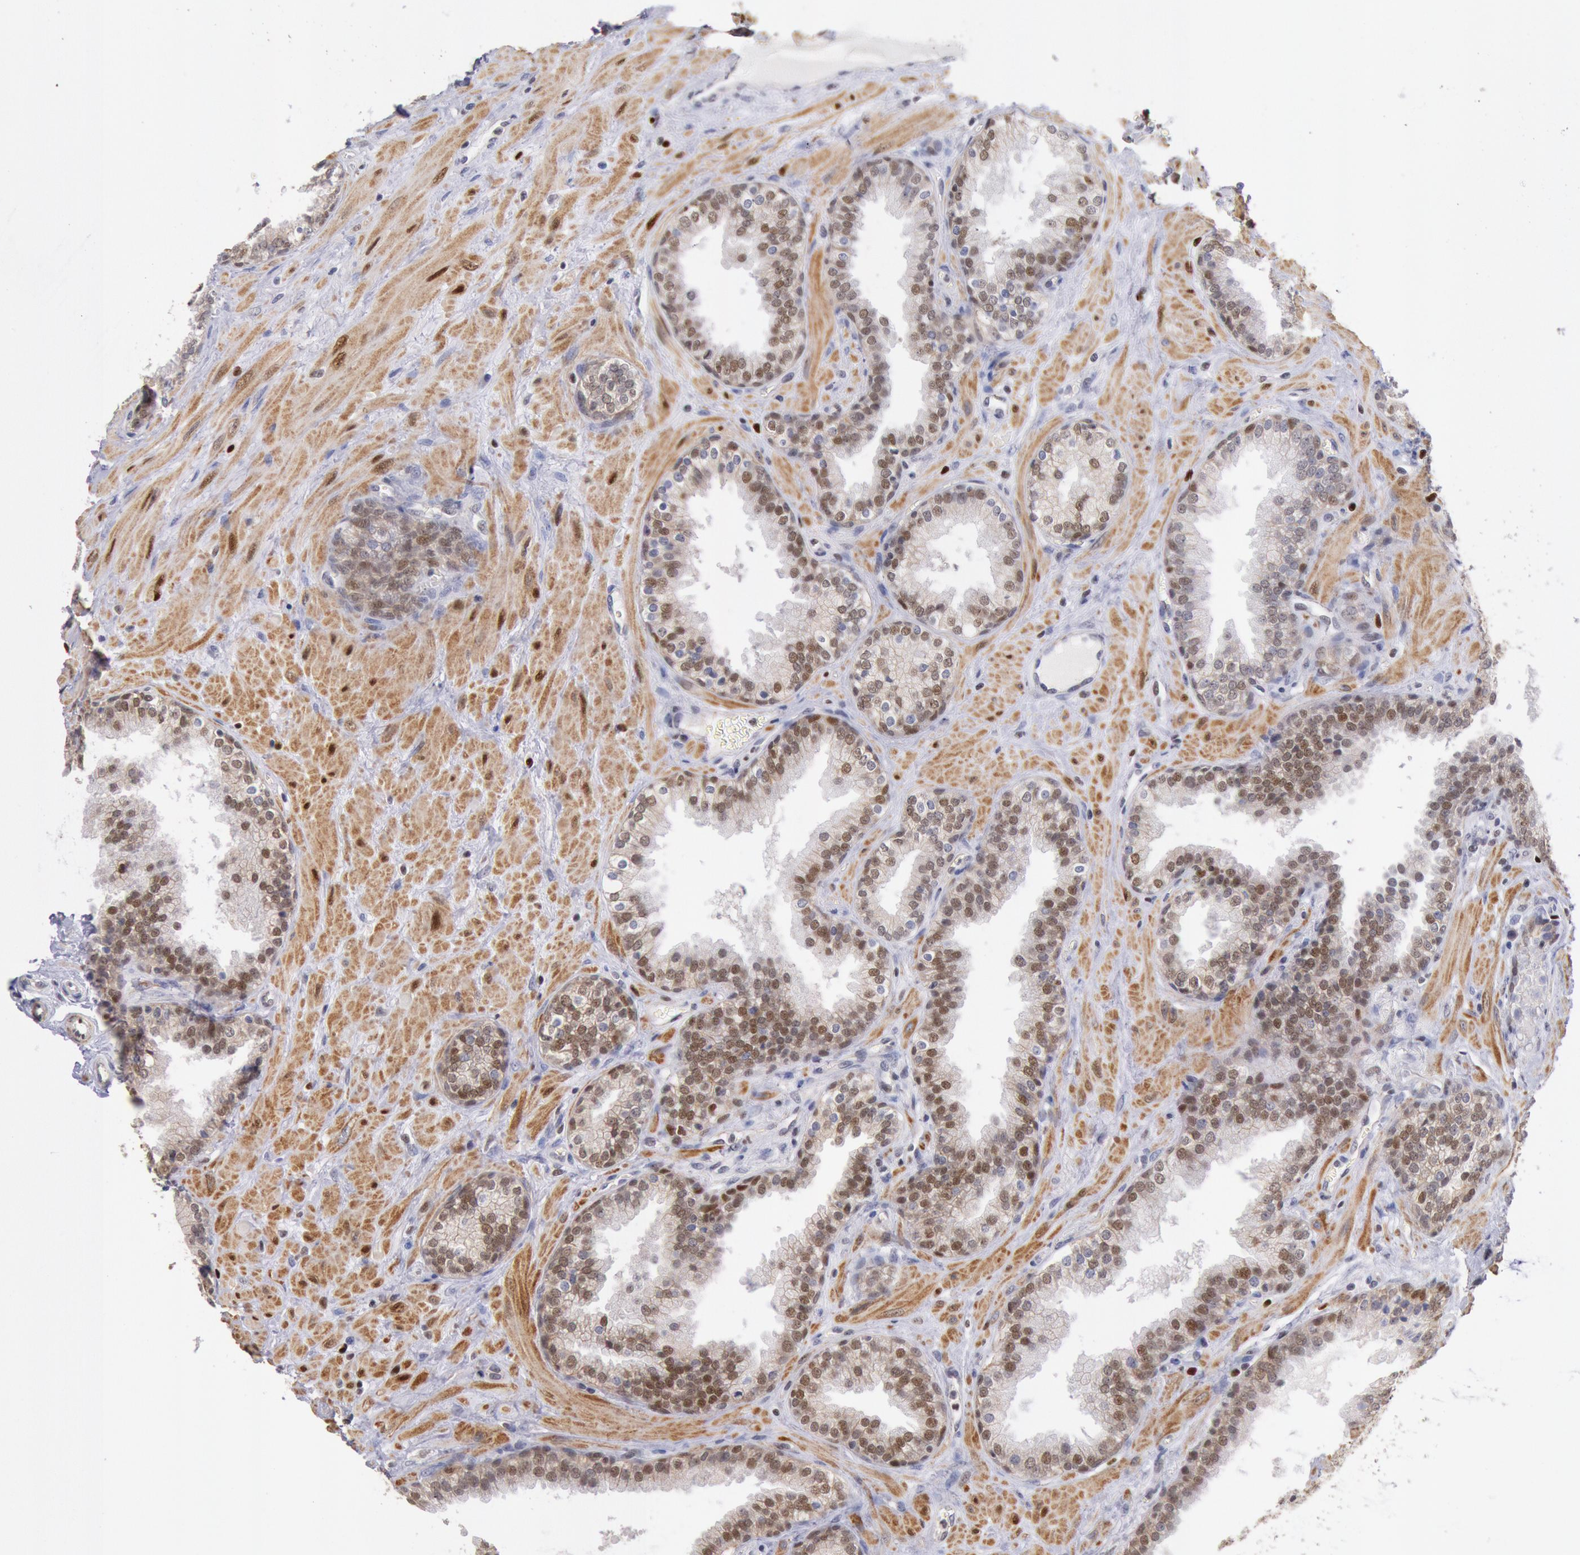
{"staining": {"intensity": "moderate", "quantity": "25%-75%", "location": "nuclear"}, "tissue": "prostate", "cell_type": "Glandular cells", "image_type": "normal", "snomed": [{"axis": "morphology", "description": "Normal tissue, NOS"}, {"axis": "topography", "description": "Prostate"}], "caption": "Prostate stained for a protein (brown) displays moderate nuclear positive staining in approximately 25%-75% of glandular cells.", "gene": "RPS6KA5", "patient": {"sex": "male", "age": 51}}